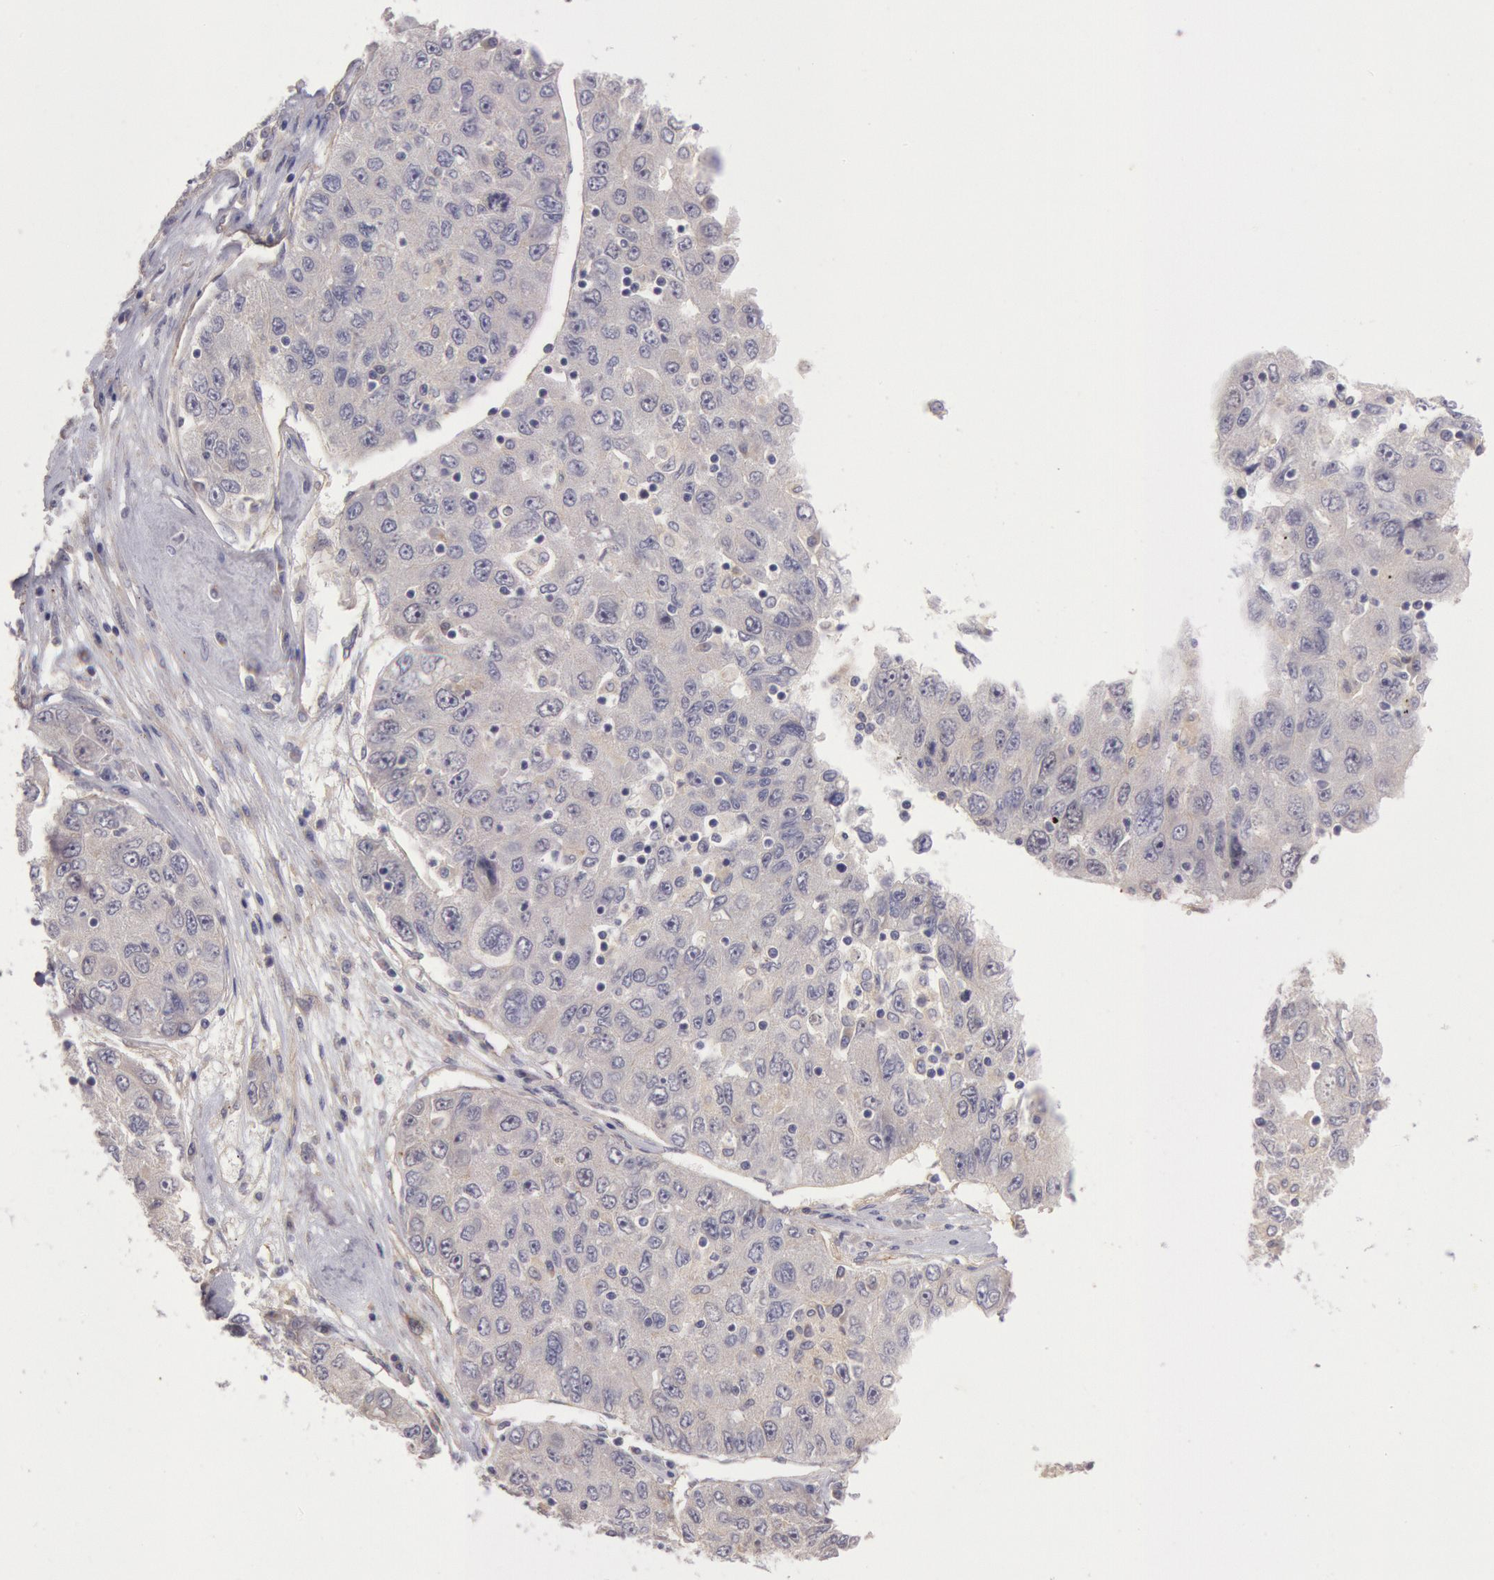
{"staining": {"intensity": "negative", "quantity": "none", "location": "none"}, "tissue": "liver cancer", "cell_type": "Tumor cells", "image_type": "cancer", "snomed": [{"axis": "morphology", "description": "Carcinoma, Hepatocellular, NOS"}, {"axis": "topography", "description": "Liver"}], "caption": "This is an IHC photomicrograph of human liver hepatocellular carcinoma. There is no expression in tumor cells.", "gene": "AMOTL1", "patient": {"sex": "male", "age": 49}}